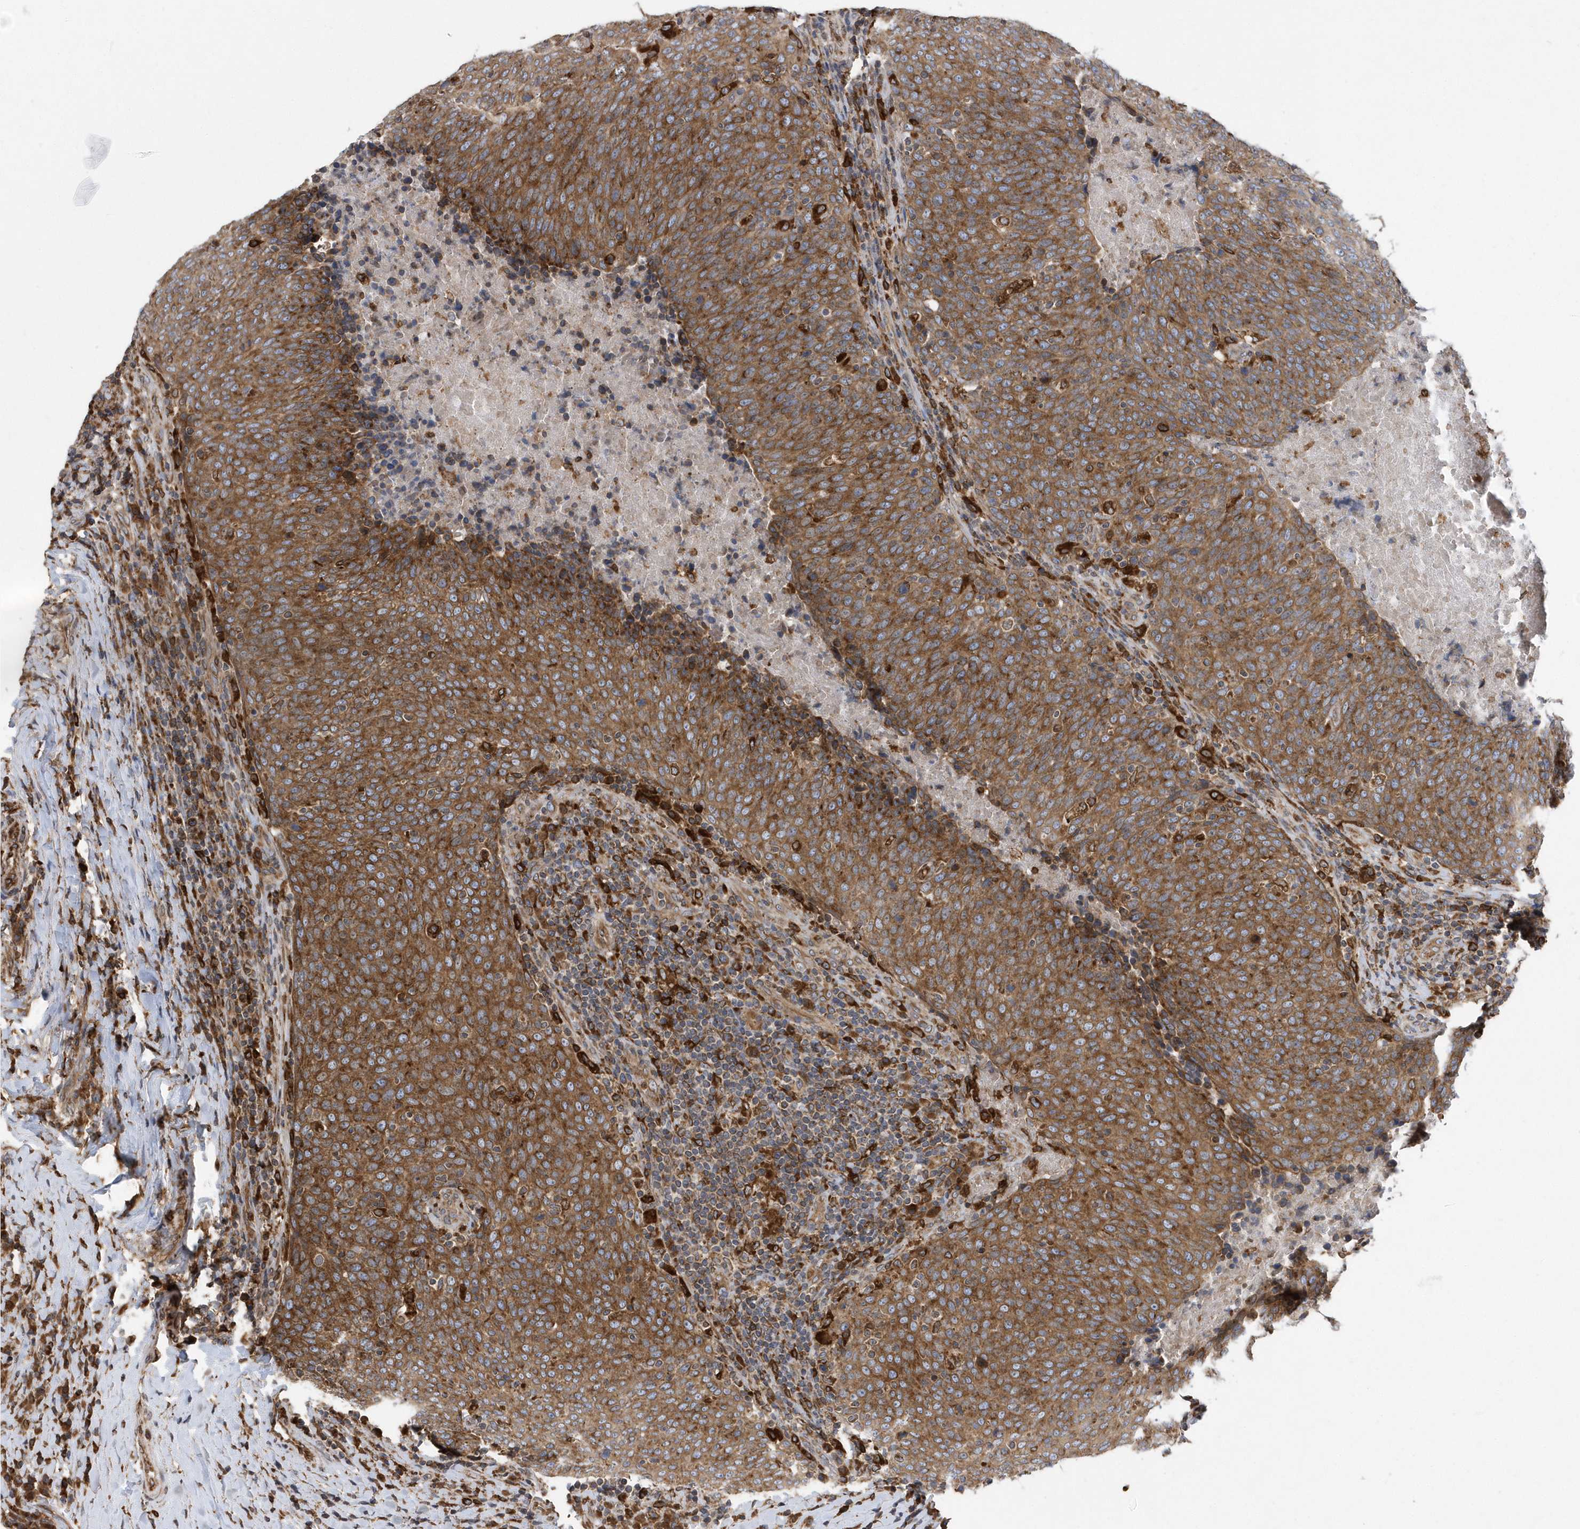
{"staining": {"intensity": "moderate", "quantity": ">75%", "location": "cytoplasmic/membranous"}, "tissue": "head and neck cancer", "cell_type": "Tumor cells", "image_type": "cancer", "snomed": [{"axis": "morphology", "description": "Squamous cell carcinoma, NOS"}, {"axis": "morphology", "description": "Squamous cell carcinoma, metastatic, NOS"}, {"axis": "topography", "description": "Lymph node"}, {"axis": "topography", "description": "Head-Neck"}], "caption": "Moderate cytoplasmic/membranous expression is identified in approximately >75% of tumor cells in head and neck metastatic squamous cell carcinoma.", "gene": "VAMP7", "patient": {"sex": "male", "age": 62}}